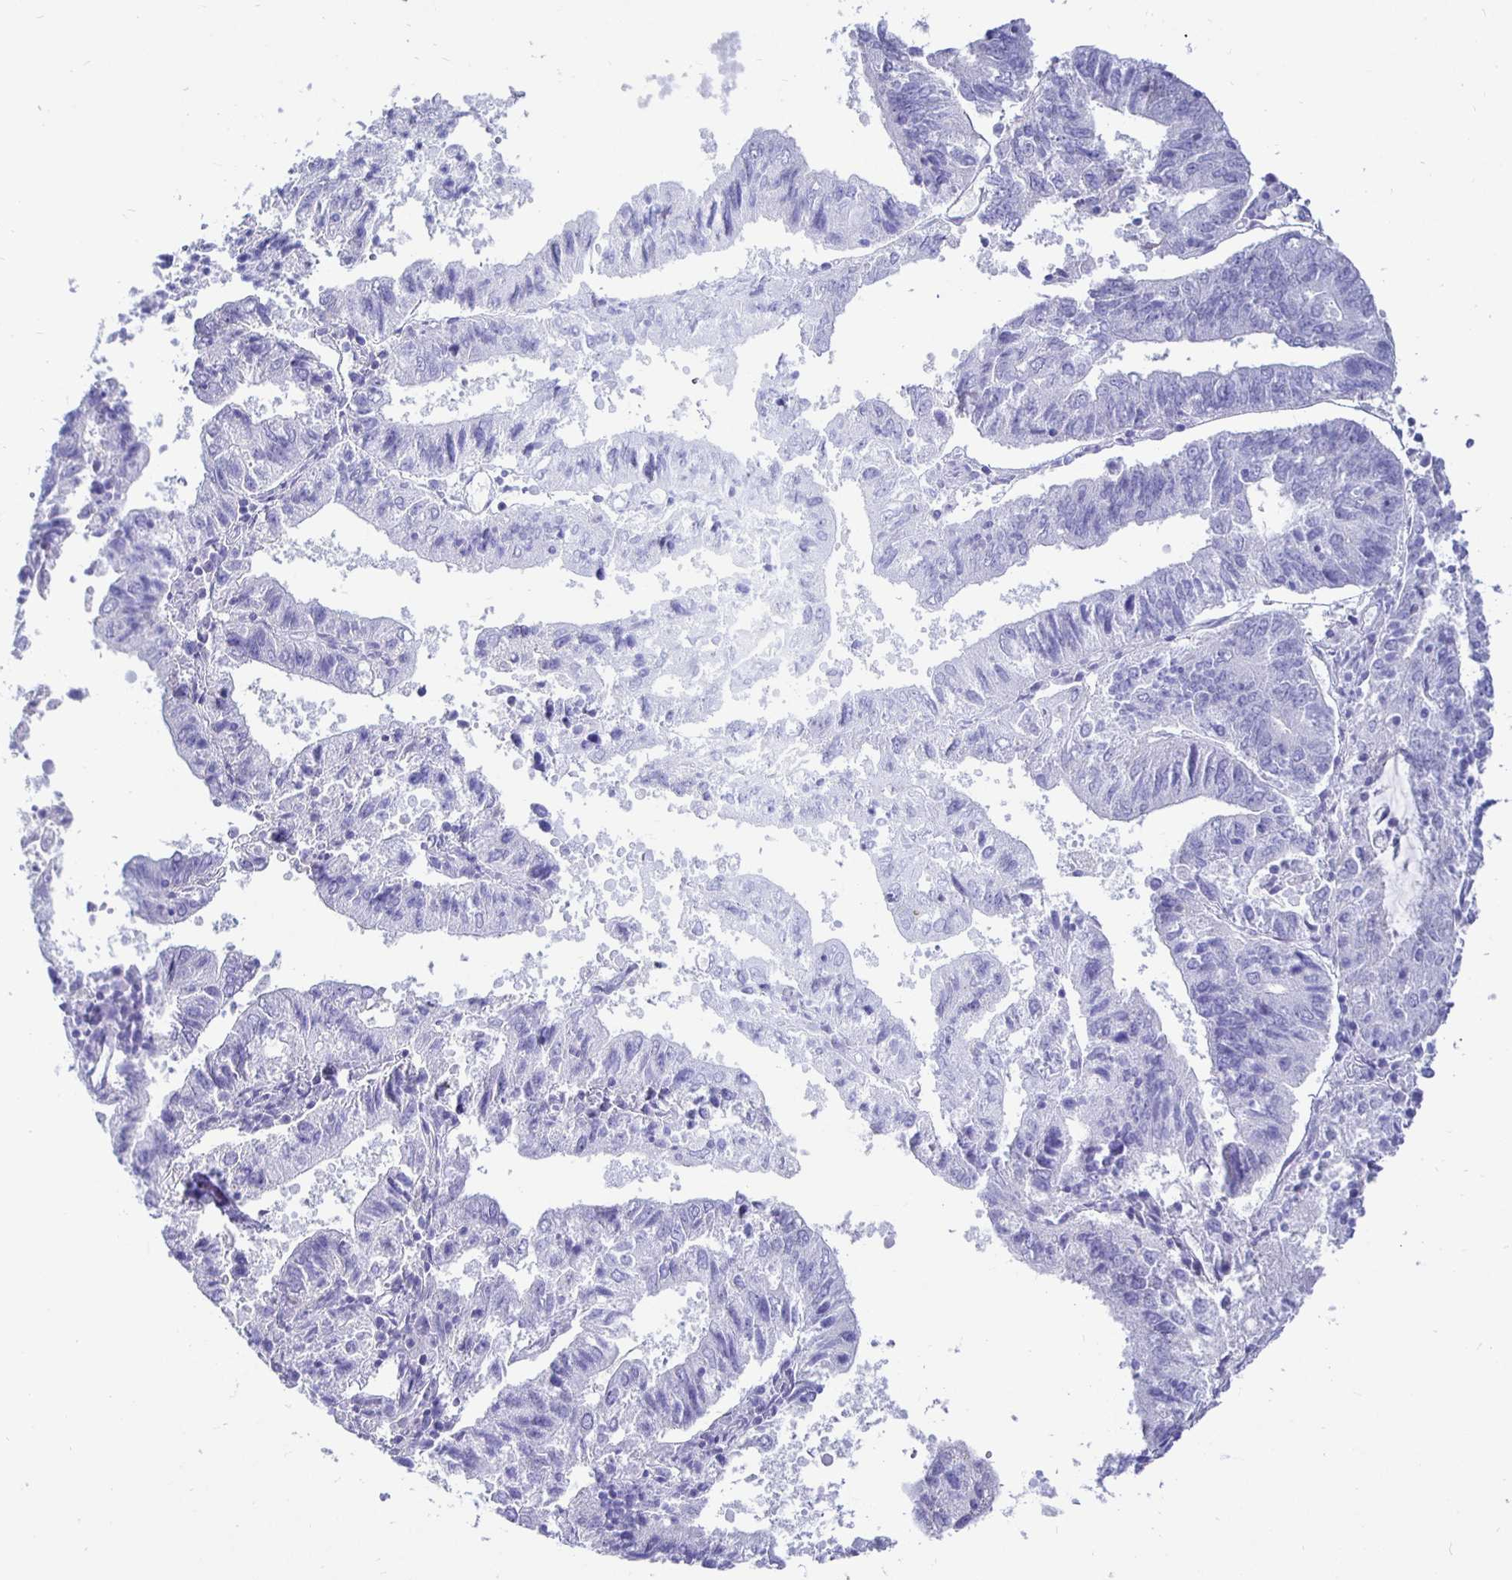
{"staining": {"intensity": "negative", "quantity": "none", "location": "none"}, "tissue": "endometrial cancer", "cell_type": "Tumor cells", "image_type": "cancer", "snomed": [{"axis": "morphology", "description": "Adenocarcinoma, NOS"}, {"axis": "topography", "description": "Endometrium"}], "caption": "High magnification brightfield microscopy of adenocarcinoma (endometrial) stained with DAB (brown) and counterstained with hematoxylin (blue): tumor cells show no significant staining.", "gene": "UMOD", "patient": {"sex": "female", "age": 82}}